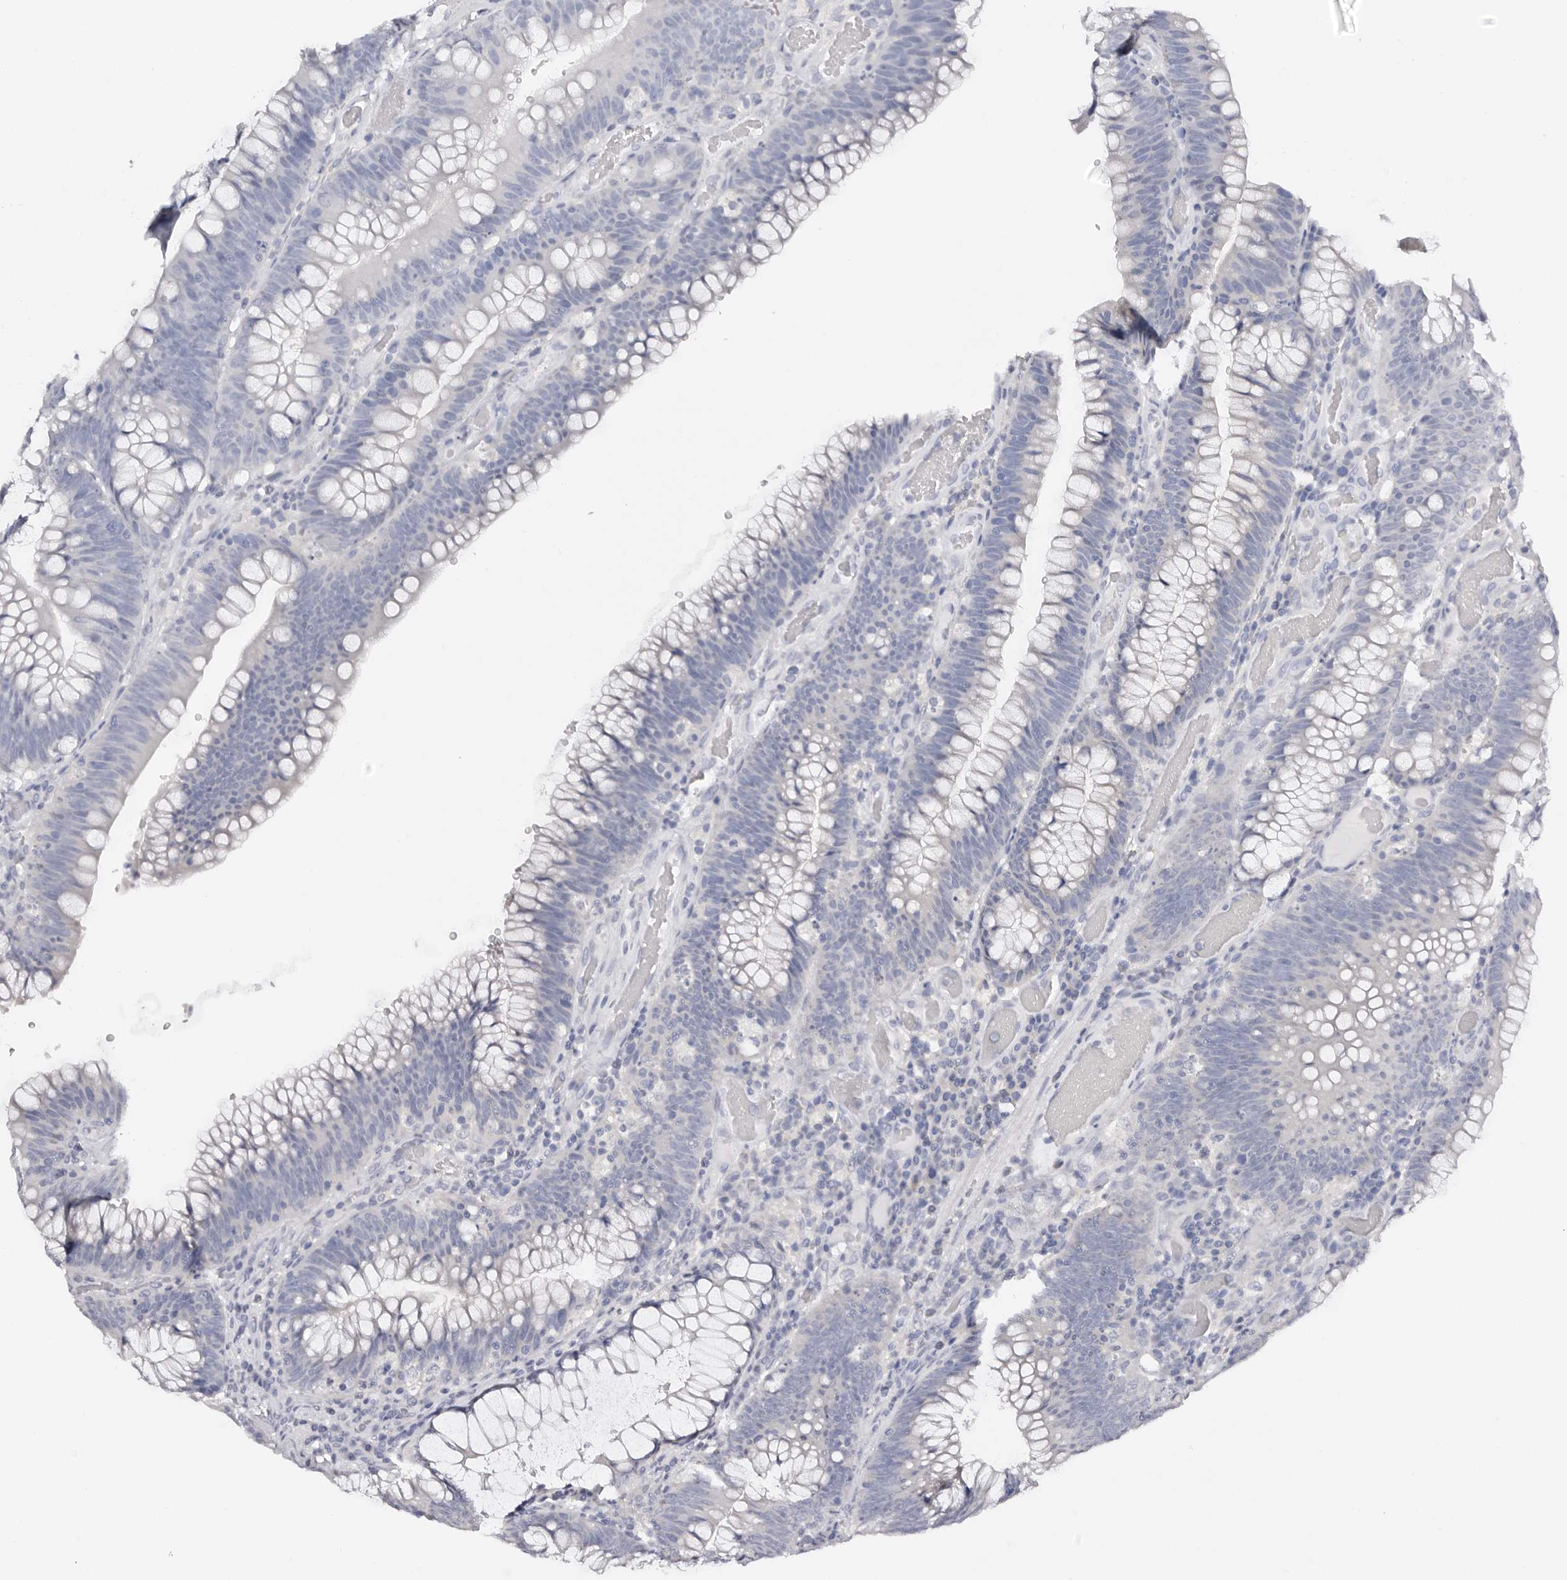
{"staining": {"intensity": "negative", "quantity": "none", "location": "none"}, "tissue": "colorectal cancer", "cell_type": "Tumor cells", "image_type": "cancer", "snomed": [{"axis": "morphology", "description": "Normal tissue, NOS"}, {"axis": "topography", "description": "Colon"}], "caption": "A histopathology image of colorectal cancer stained for a protein shows no brown staining in tumor cells. The staining is performed using DAB (3,3'-diaminobenzidine) brown chromogen with nuclei counter-stained in using hematoxylin.", "gene": "ROM1", "patient": {"sex": "female", "age": 82}}